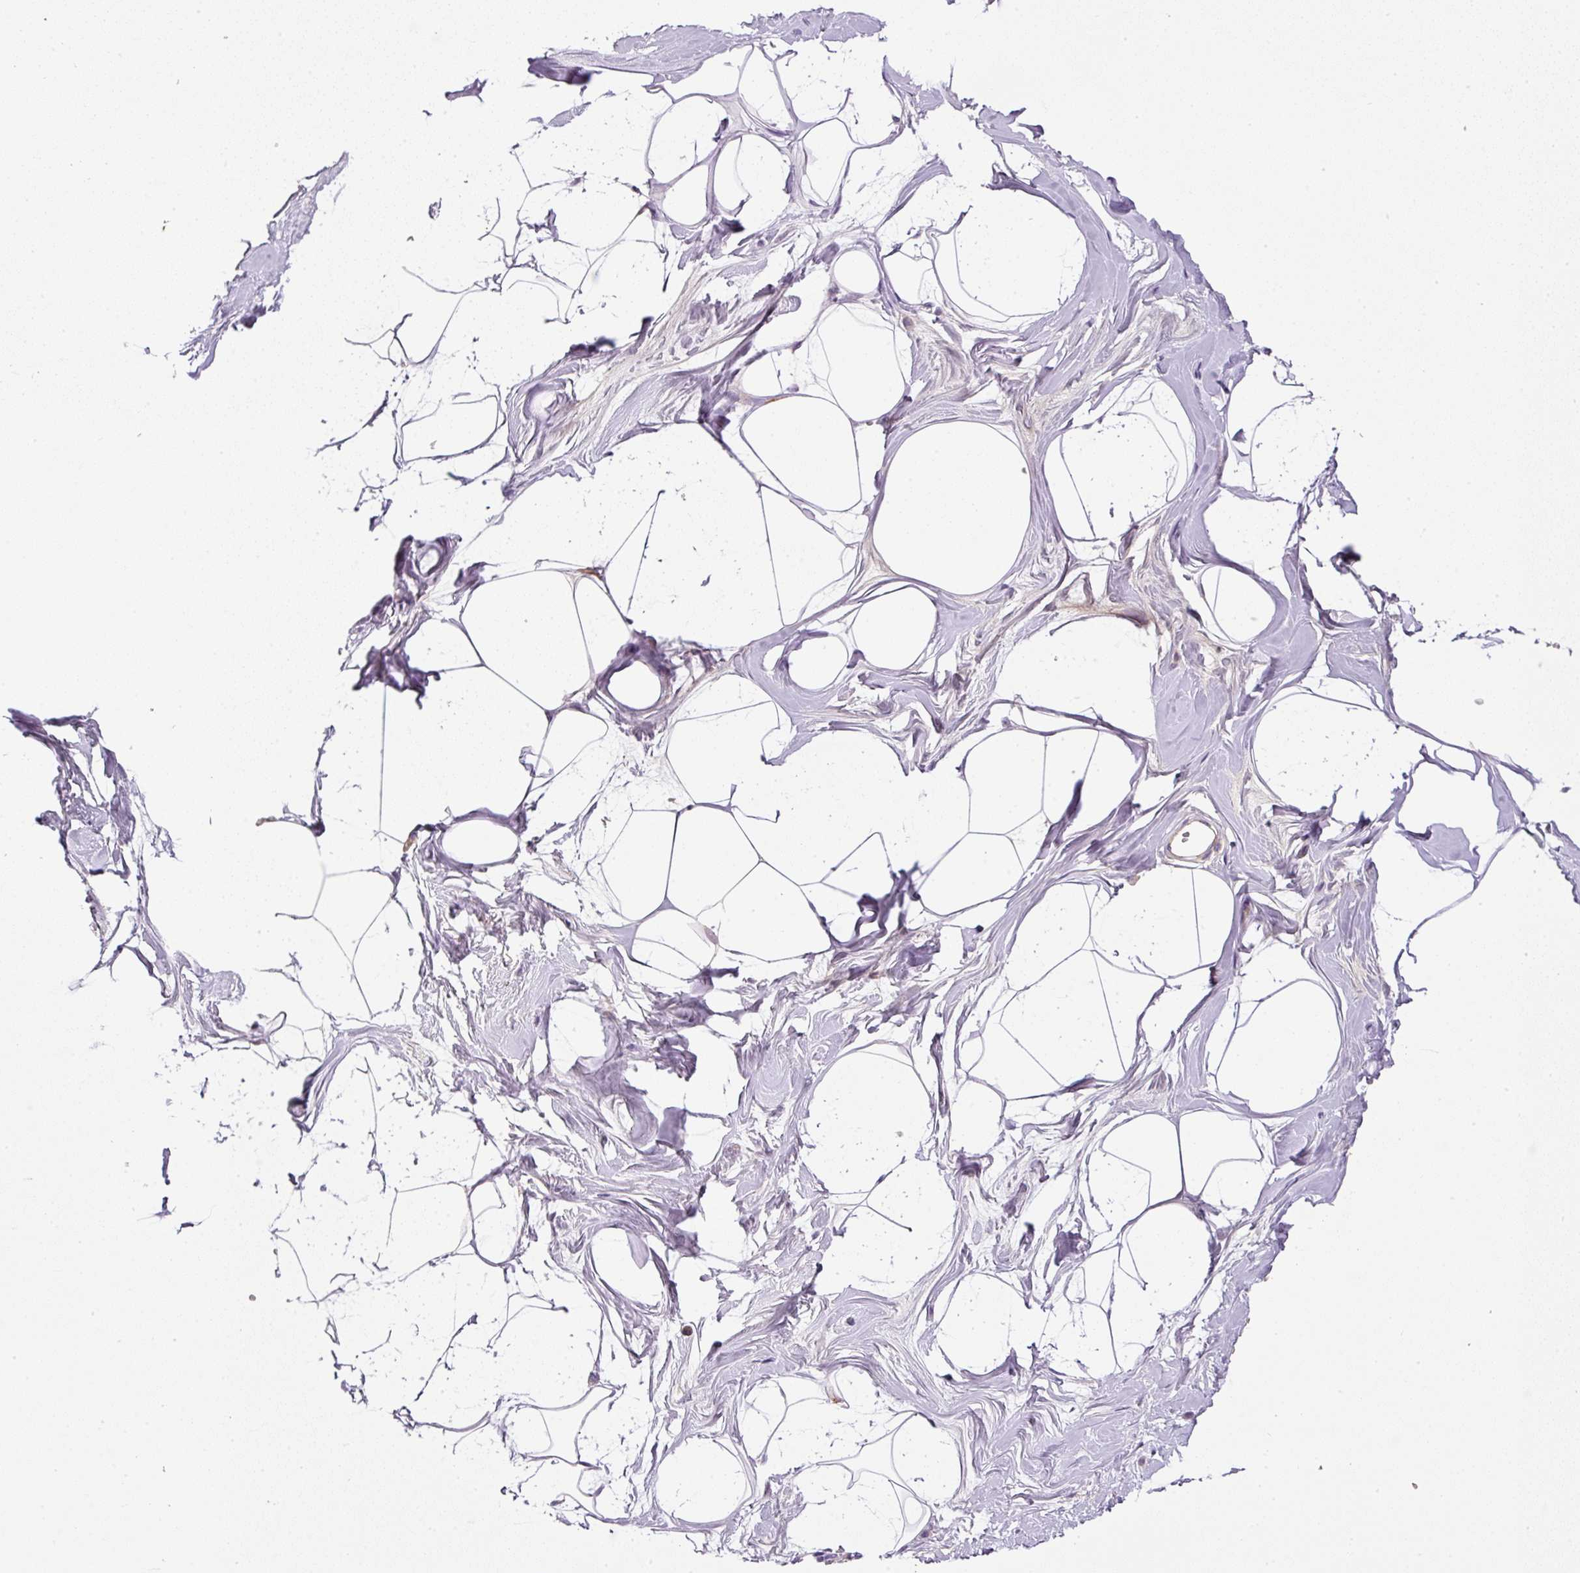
{"staining": {"intensity": "negative", "quantity": "none", "location": "none"}, "tissue": "breast", "cell_type": "Adipocytes", "image_type": "normal", "snomed": [{"axis": "morphology", "description": "Normal tissue, NOS"}, {"axis": "topography", "description": "Breast"}], "caption": "This is a histopathology image of IHC staining of benign breast, which shows no positivity in adipocytes.", "gene": "KPNA5", "patient": {"sex": "female", "age": 45}}